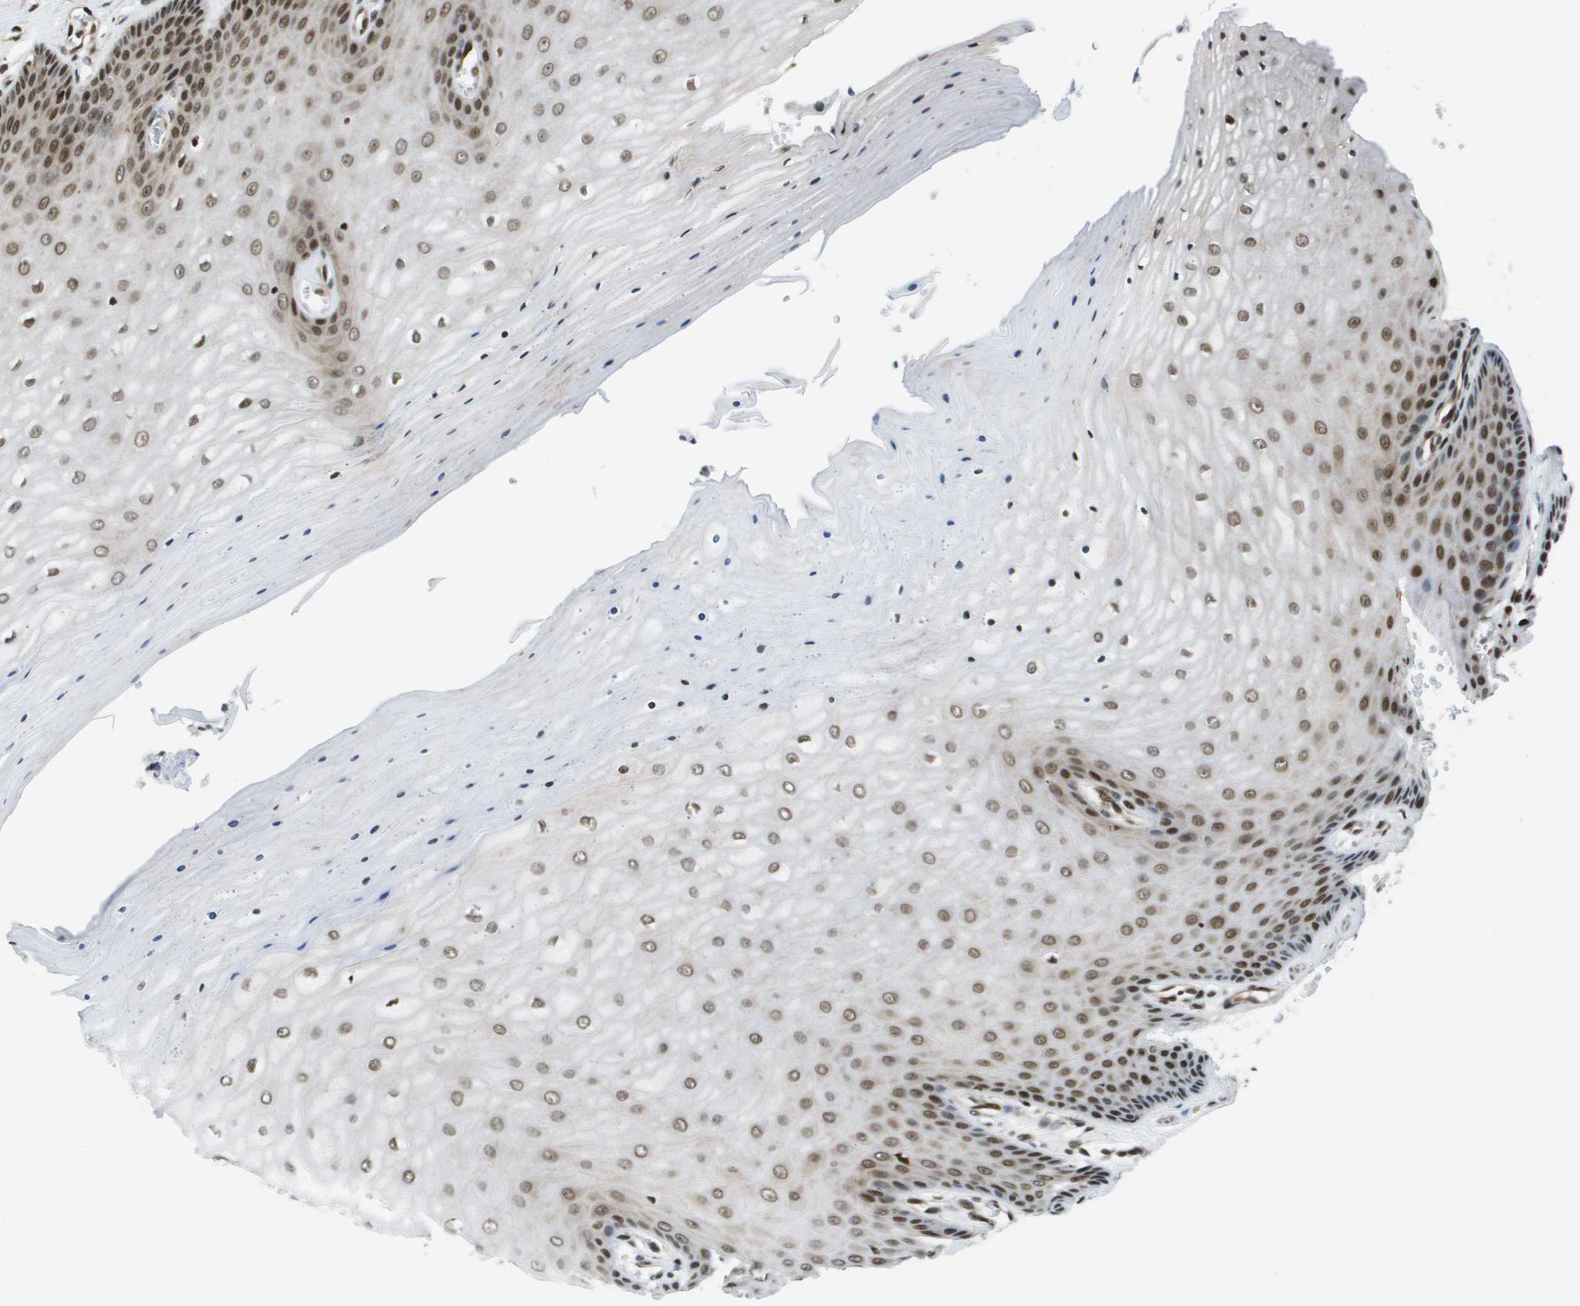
{"staining": {"intensity": "strong", "quantity": ">75%", "location": "nuclear"}, "tissue": "cervix", "cell_type": "Glandular cells", "image_type": "normal", "snomed": [{"axis": "morphology", "description": "Normal tissue, NOS"}, {"axis": "topography", "description": "Cervix"}], "caption": "Protein staining of benign cervix exhibits strong nuclear expression in approximately >75% of glandular cells. Nuclei are stained in blue.", "gene": "RECQL4", "patient": {"sex": "female", "age": 55}}